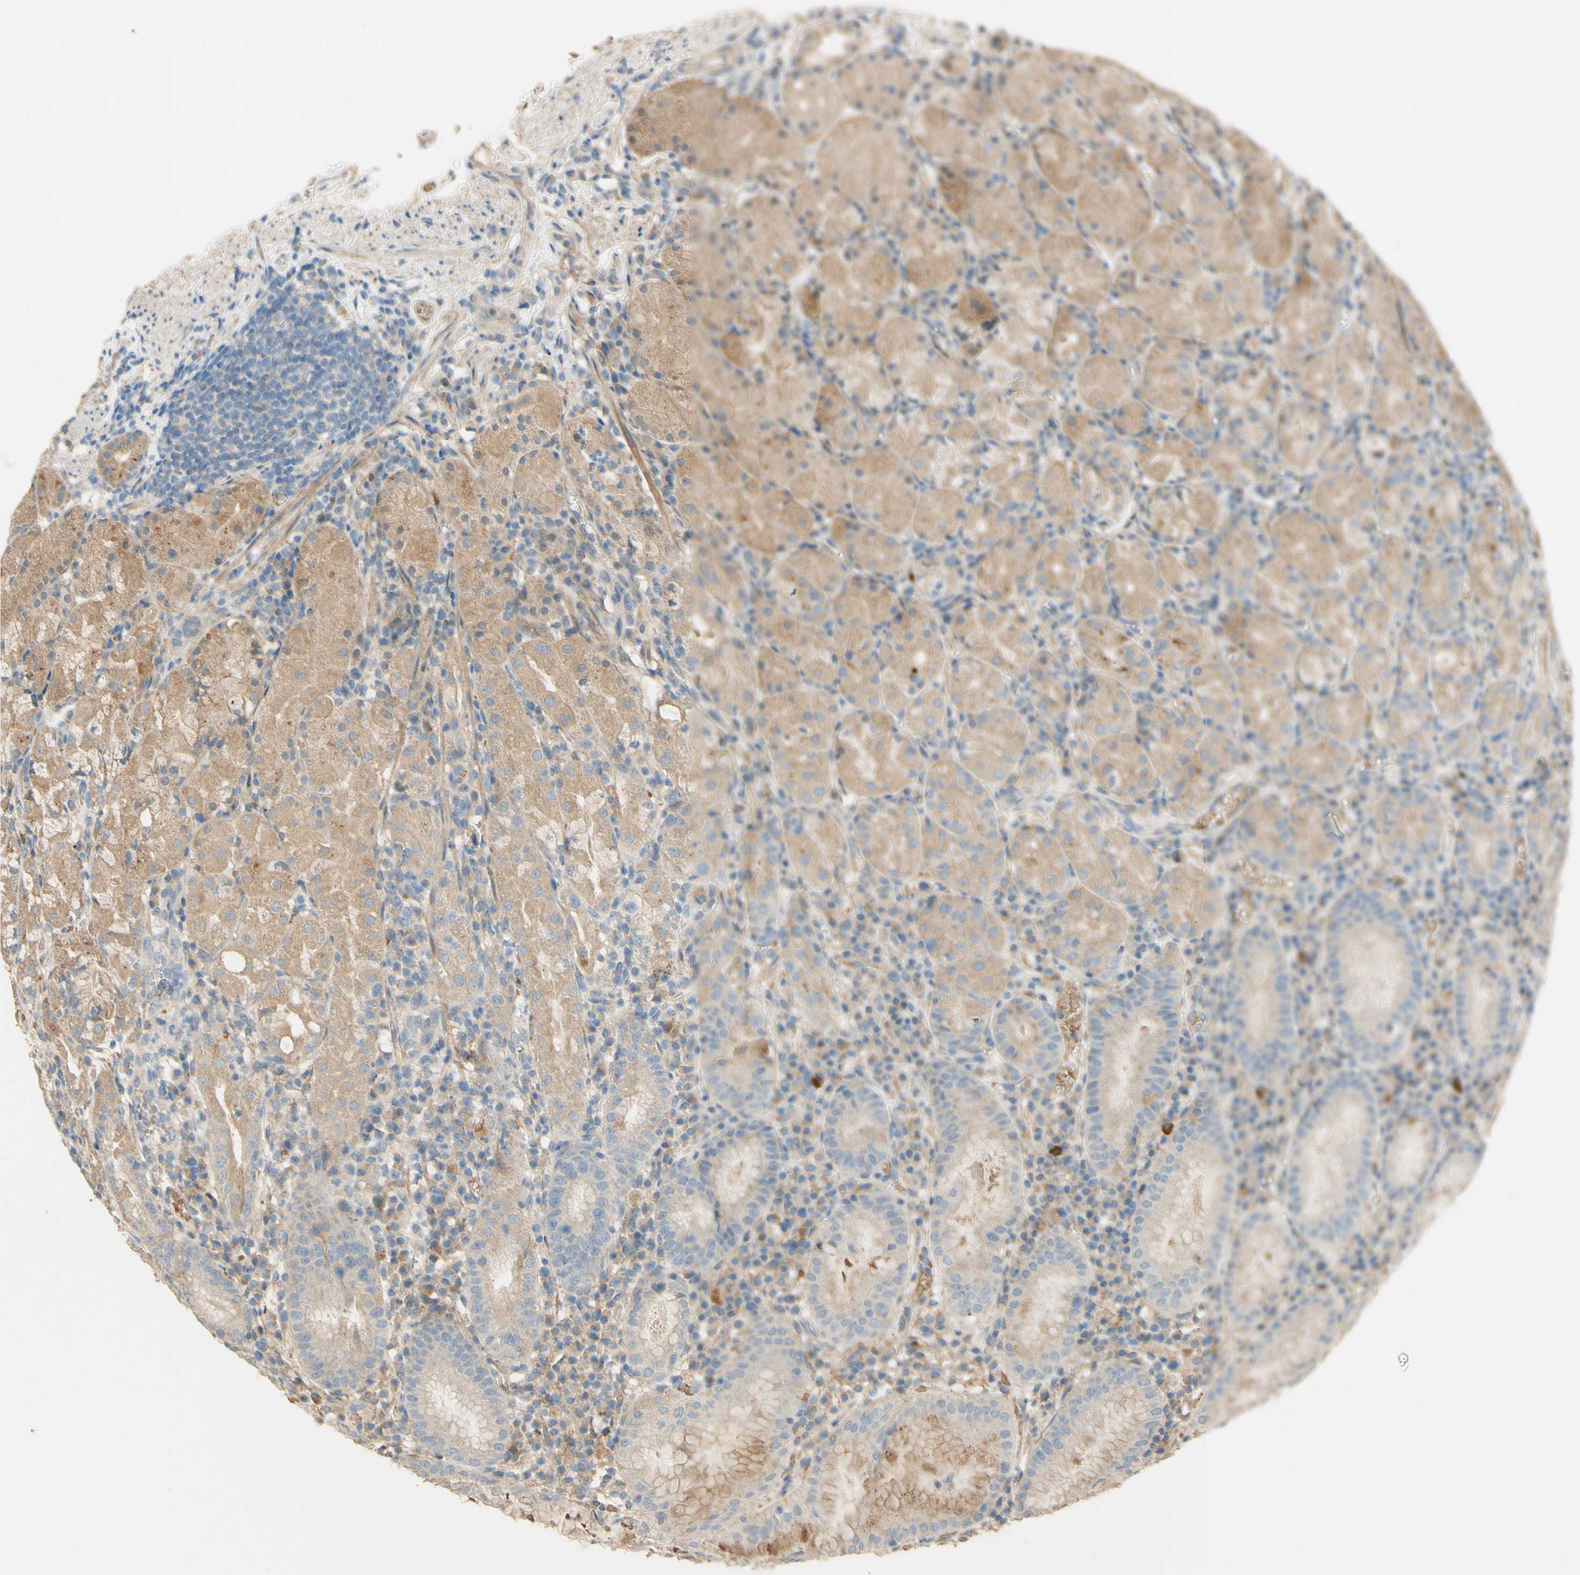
{"staining": {"intensity": "moderate", "quantity": ">75%", "location": "cytoplasmic/membranous"}, "tissue": "stomach", "cell_type": "Glandular cells", "image_type": "normal", "snomed": [{"axis": "morphology", "description": "Normal tissue, NOS"}, {"axis": "topography", "description": "Stomach"}, {"axis": "topography", "description": "Stomach, lower"}], "caption": "Glandular cells exhibit medium levels of moderate cytoplasmic/membranous staining in about >75% of cells in normal human stomach.", "gene": "DKK3", "patient": {"sex": "female", "age": 75}}